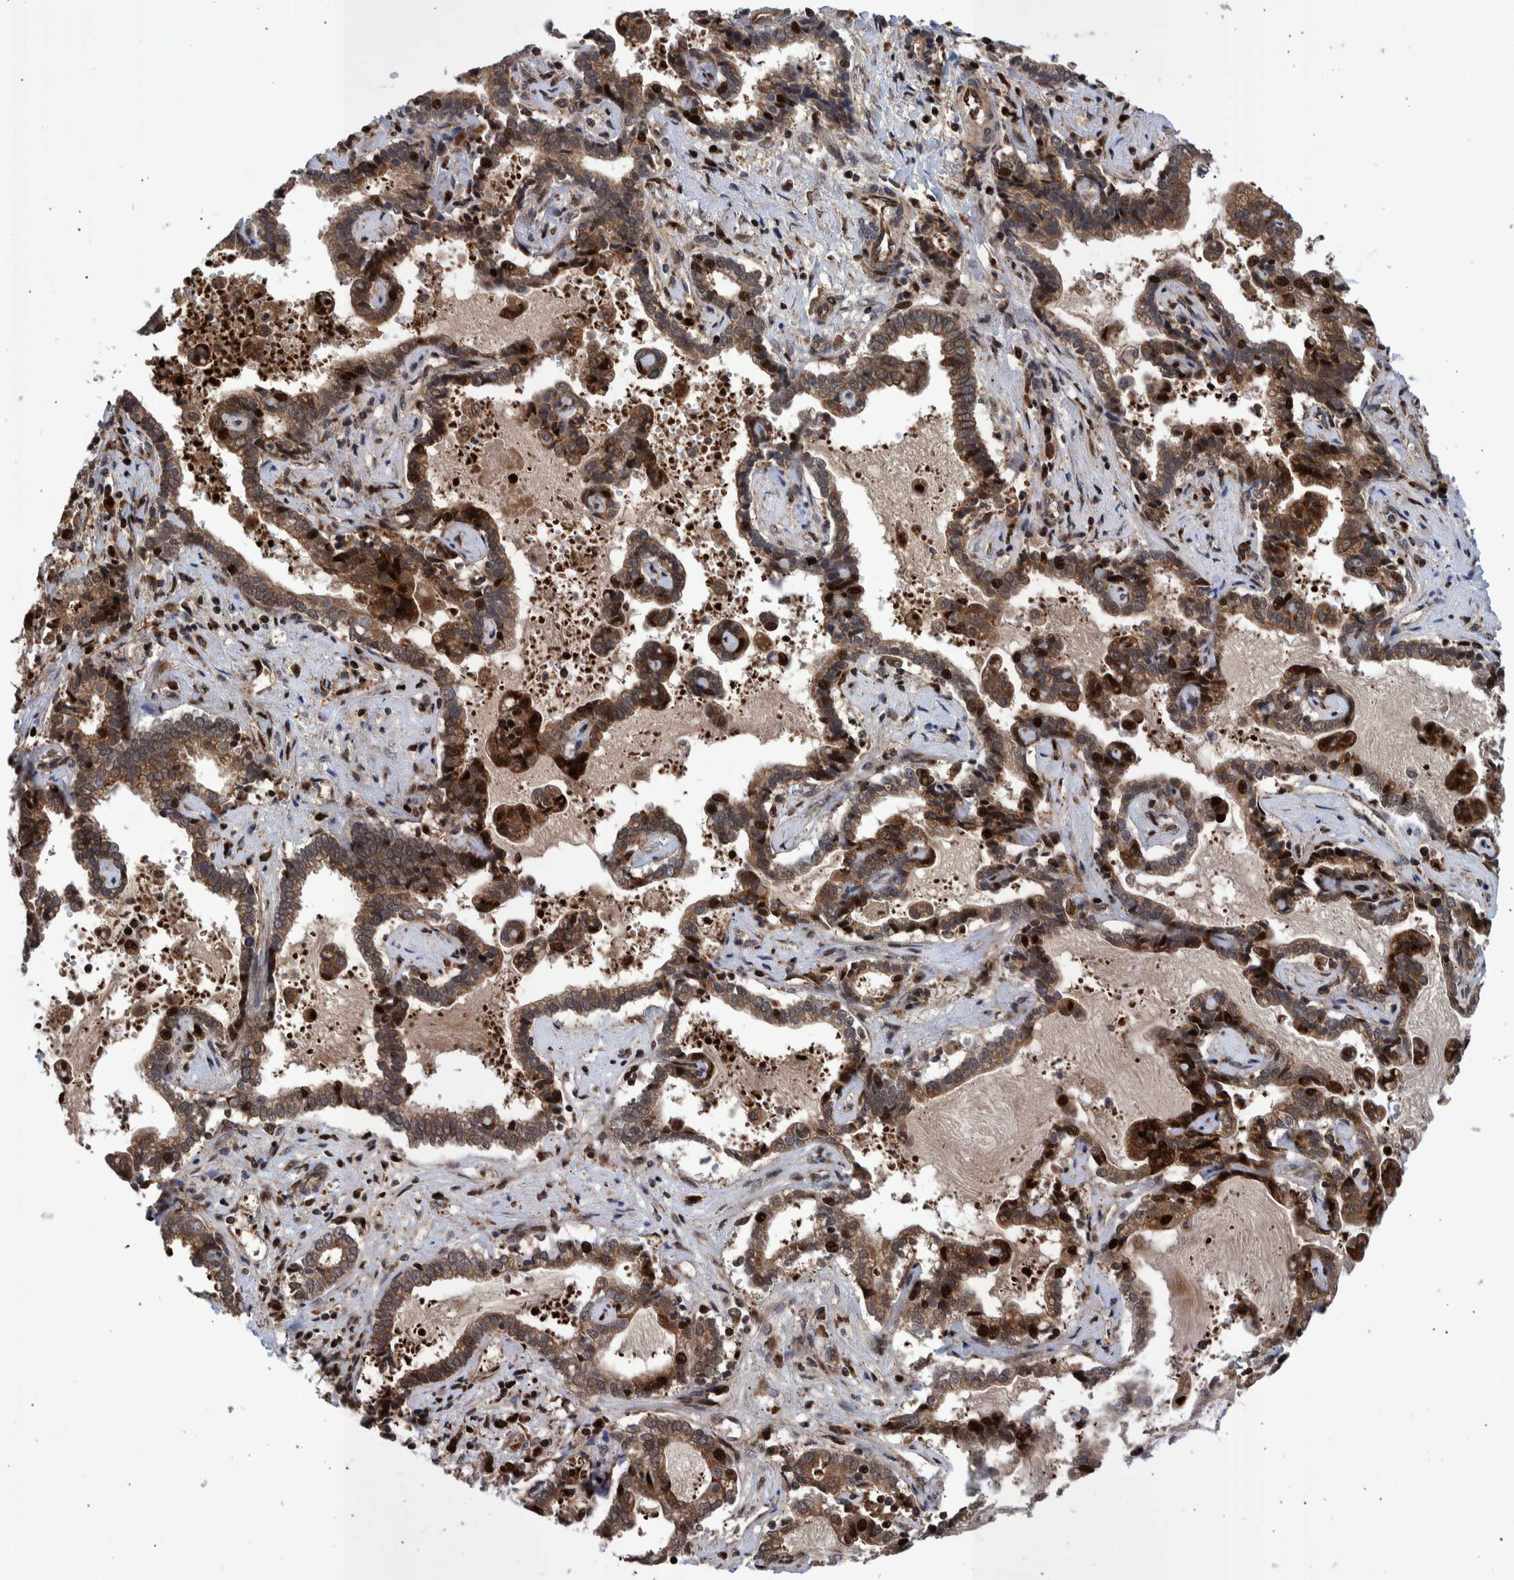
{"staining": {"intensity": "moderate", "quantity": ">75%", "location": "cytoplasmic/membranous"}, "tissue": "liver cancer", "cell_type": "Tumor cells", "image_type": "cancer", "snomed": [{"axis": "morphology", "description": "Cholangiocarcinoma"}, {"axis": "topography", "description": "Liver"}], "caption": "Immunohistochemistry (IHC) micrograph of neoplastic tissue: liver cancer (cholangiocarcinoma) stained using immunohistochemistry (IHC) displays medium levels of moderate protein expression localized specifically in the cytoplasmic/membranous of tumor cells, appearing as a cytoplasmic/membranous brown color.", "gene": "SHISA6", "patient": {"sex": "male", "age": 57}}